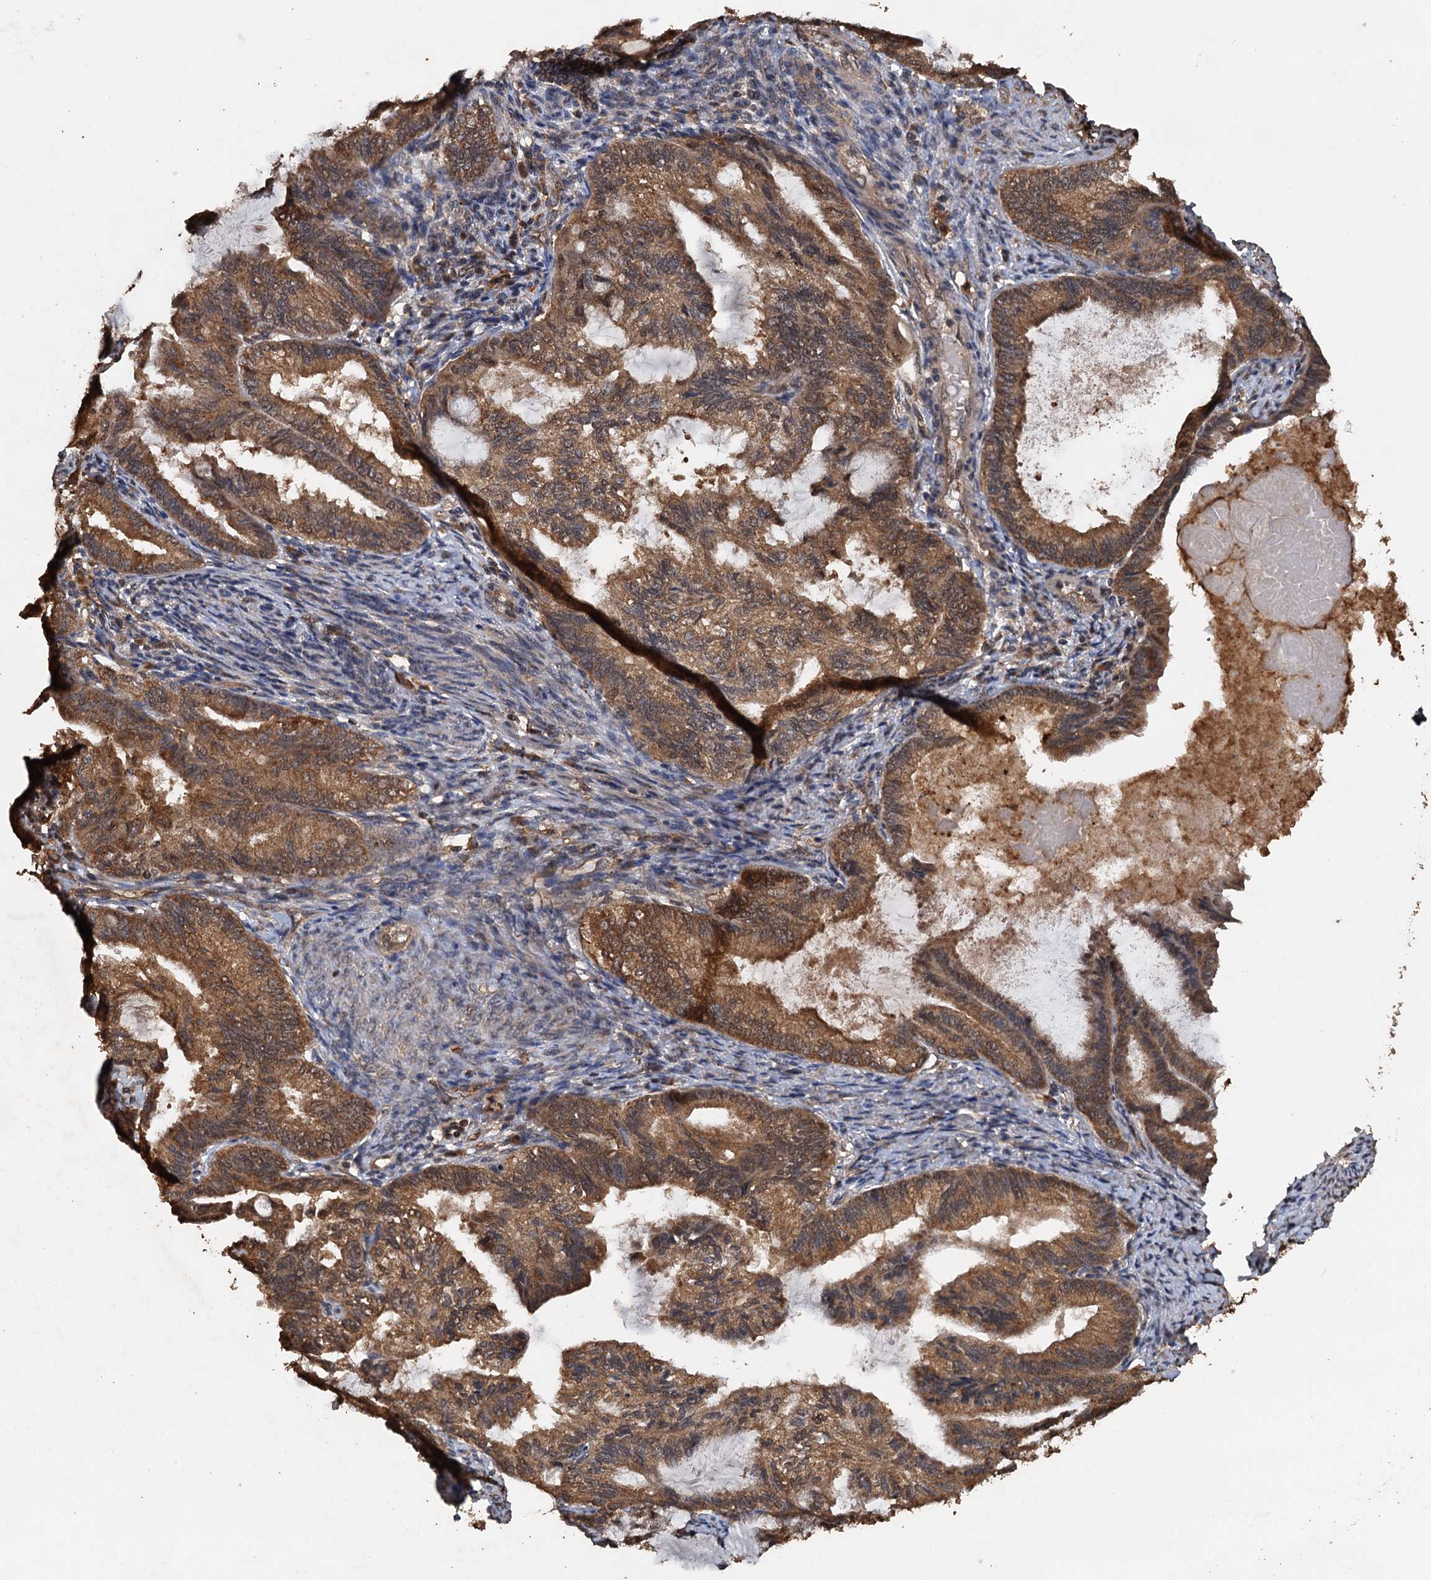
{"staining": {"intensity": "moderate", "quantity": ">75%", "location": "cytoplasmic/membranous"}, "tissue": "endometrial cancer", "cell_type": "Tumor cells", "image_type": "cancer", "snomed": [{"axis": "morphology", "description": "Adenocarcinoma, NOS"}, {"axis": "topography", "description": "Endometrium"}], "caption": "Immunohistochemistry histopathology image of adenocarcinoma (endometrial) stained for a protein (brown), which demonstrates medium levels of moderate cytoplasmic/membranous positivity in approximately >75% of tumor cells.", "gene": "PSMD9", "patient": {"sex": "female", "age": 86}}